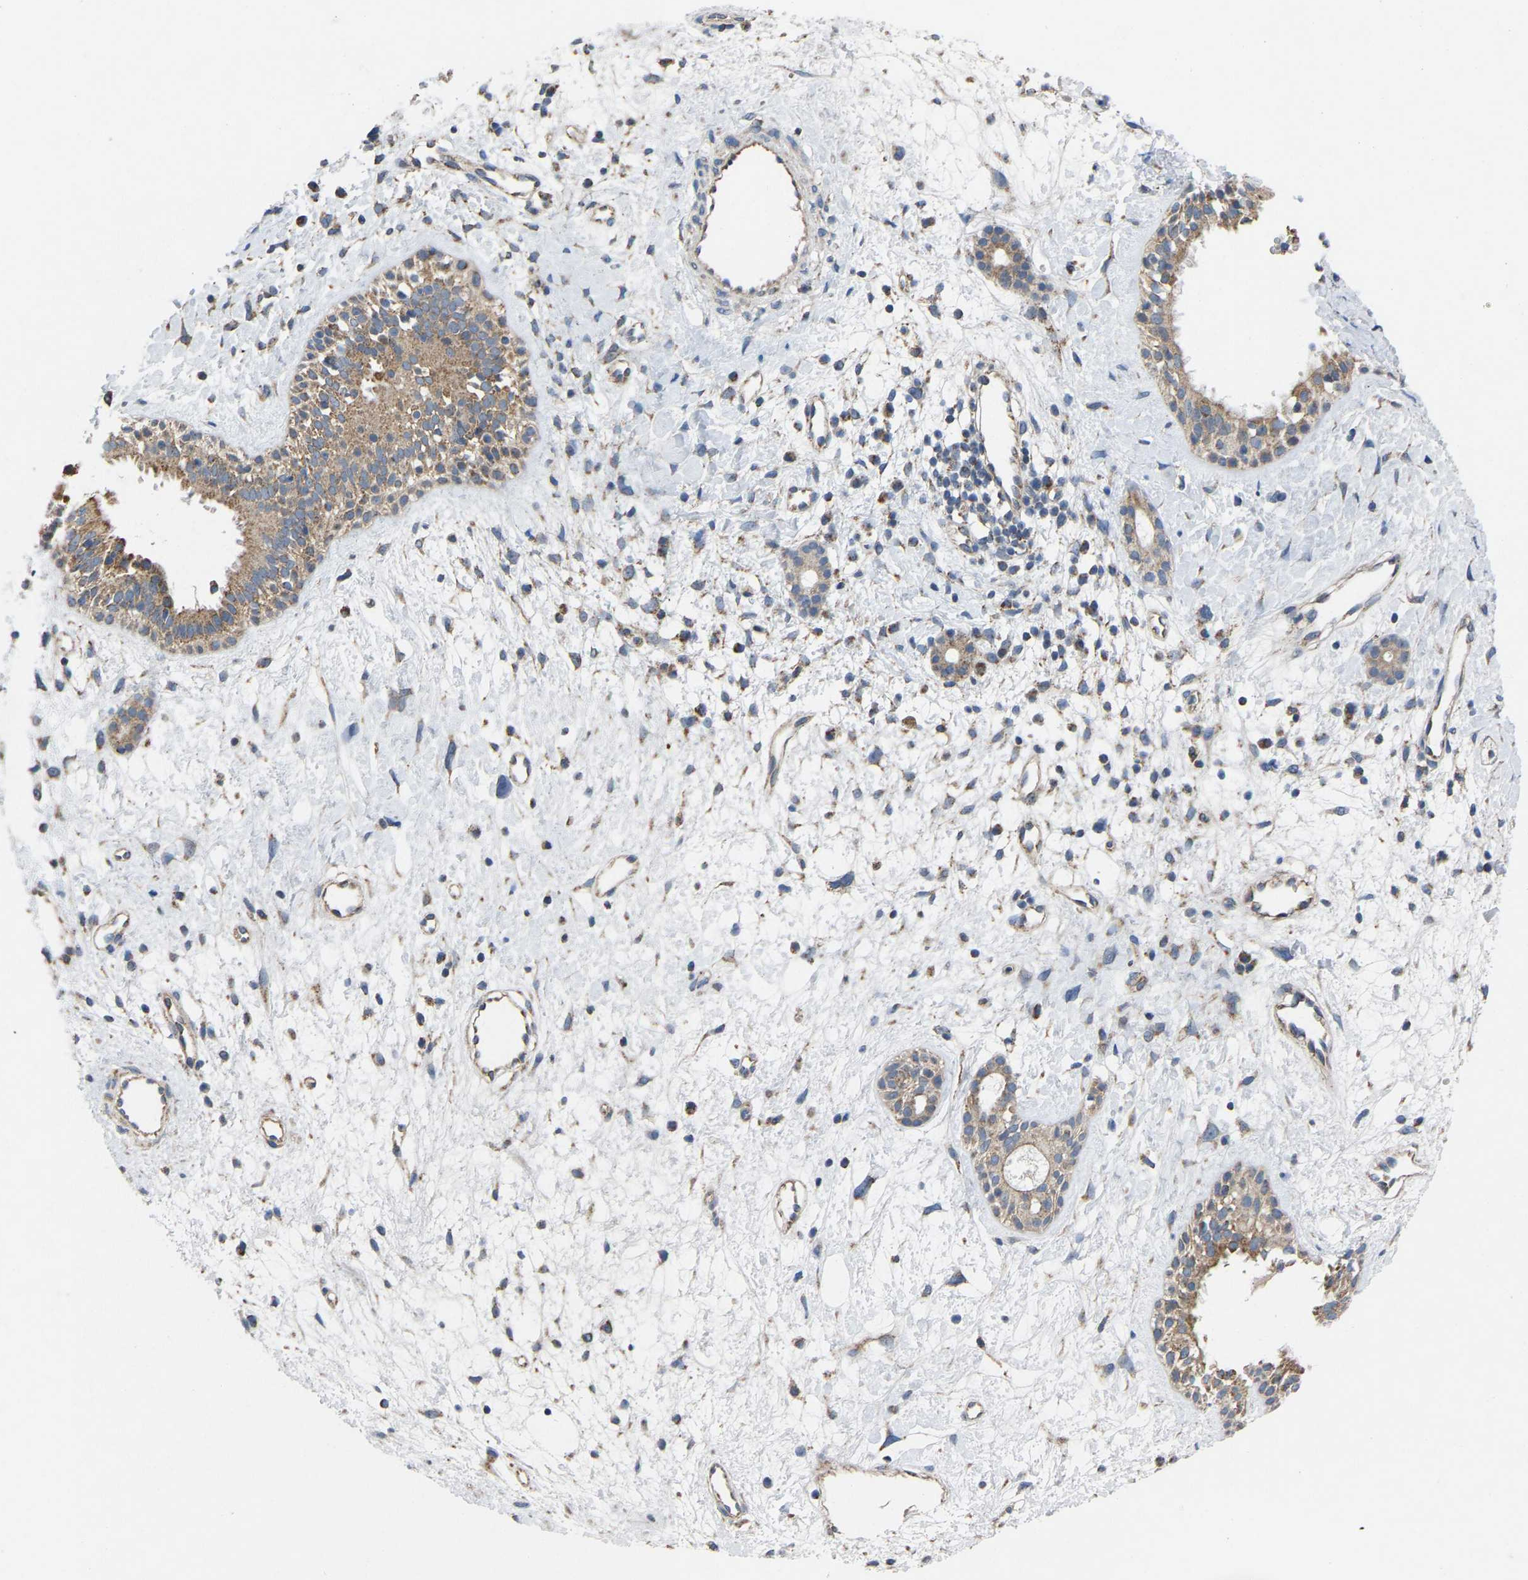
{"staining": {"intensity": "moderate", "quantity": ">75%", "location": "cytoplasmic/membranous"}, "tissue": "nasopharynx", "cell_type": "Respiratory epithelial cells", "image_type": "normal", "snomed": [{"axis": "morphology", "description": "Normal tissue, NOS"}, {"axis": "topography", "description": "Nasopharynx"}], "caption": "A brown stain shows moderate cytoplasmic/membranous positivity of a protein in respiratory epithelial cells of benign human nasopharynx. (brown staining indicates protein expression, while blue staining denotes nuclei).", "gene": "BCL10", "patient": {"sex": "male", "age": 22}}